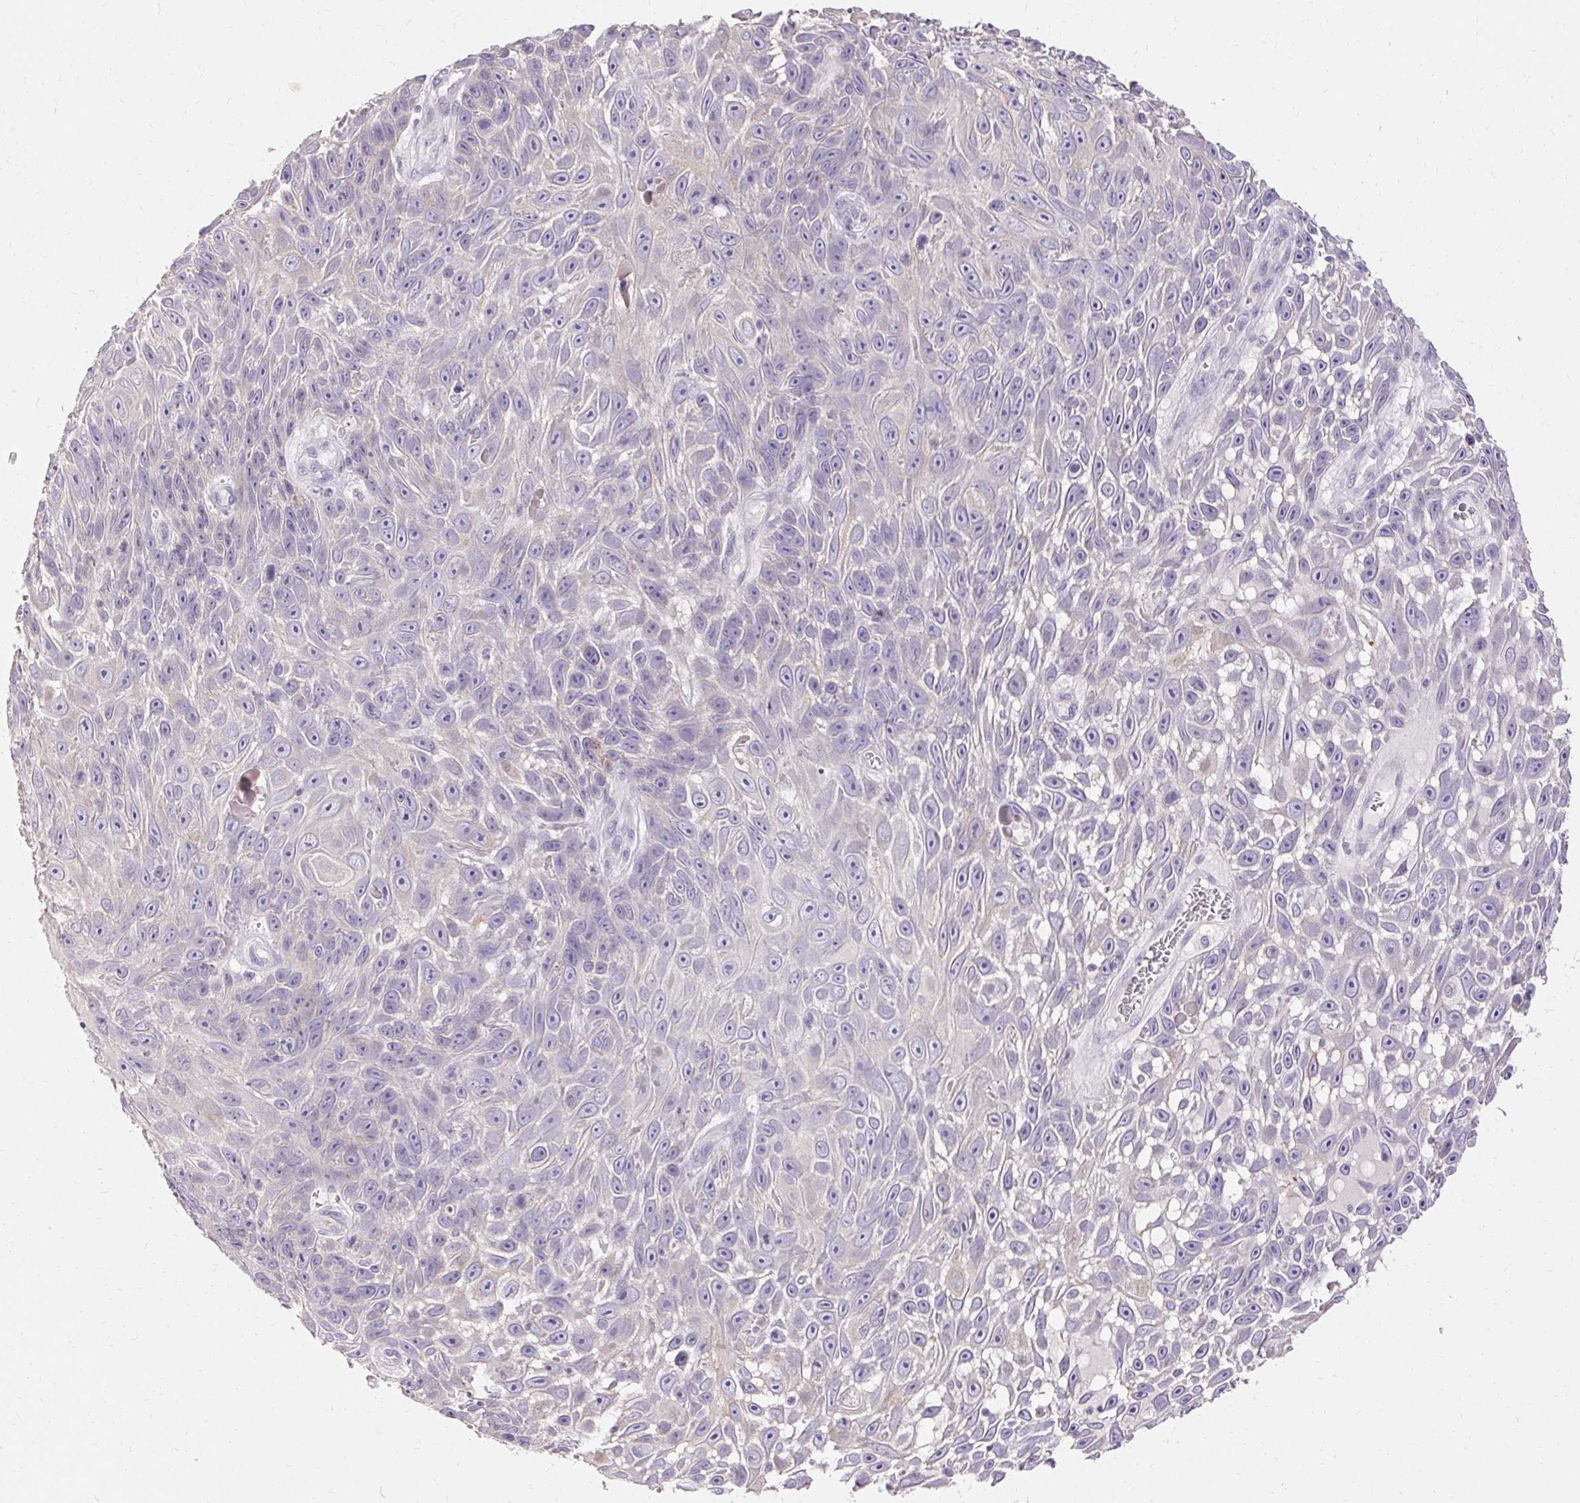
{"staining": {"intensity": "negative", "quantity": "none", "location": "none"}, "tissue": "skin cancer", "cell_type": "Tumor cells", "image_type": "cancer", "snomed": [{"axis": "morphology", "description": "Squamous cell carcinoma, NOS"}, {"axis": "topography", "description": "Skin"}], "caption": "Immunohistochemical staining of skin cancer demonstrates no significant staining in tumor cells. (DAB (3,3'-diaminobenzidine) immunohistochemistry (IHC) visualized using brightfield microscopy, high magnification).", "gene": "HSD17B3", "patient": {"sex": "male", "age": 82}}